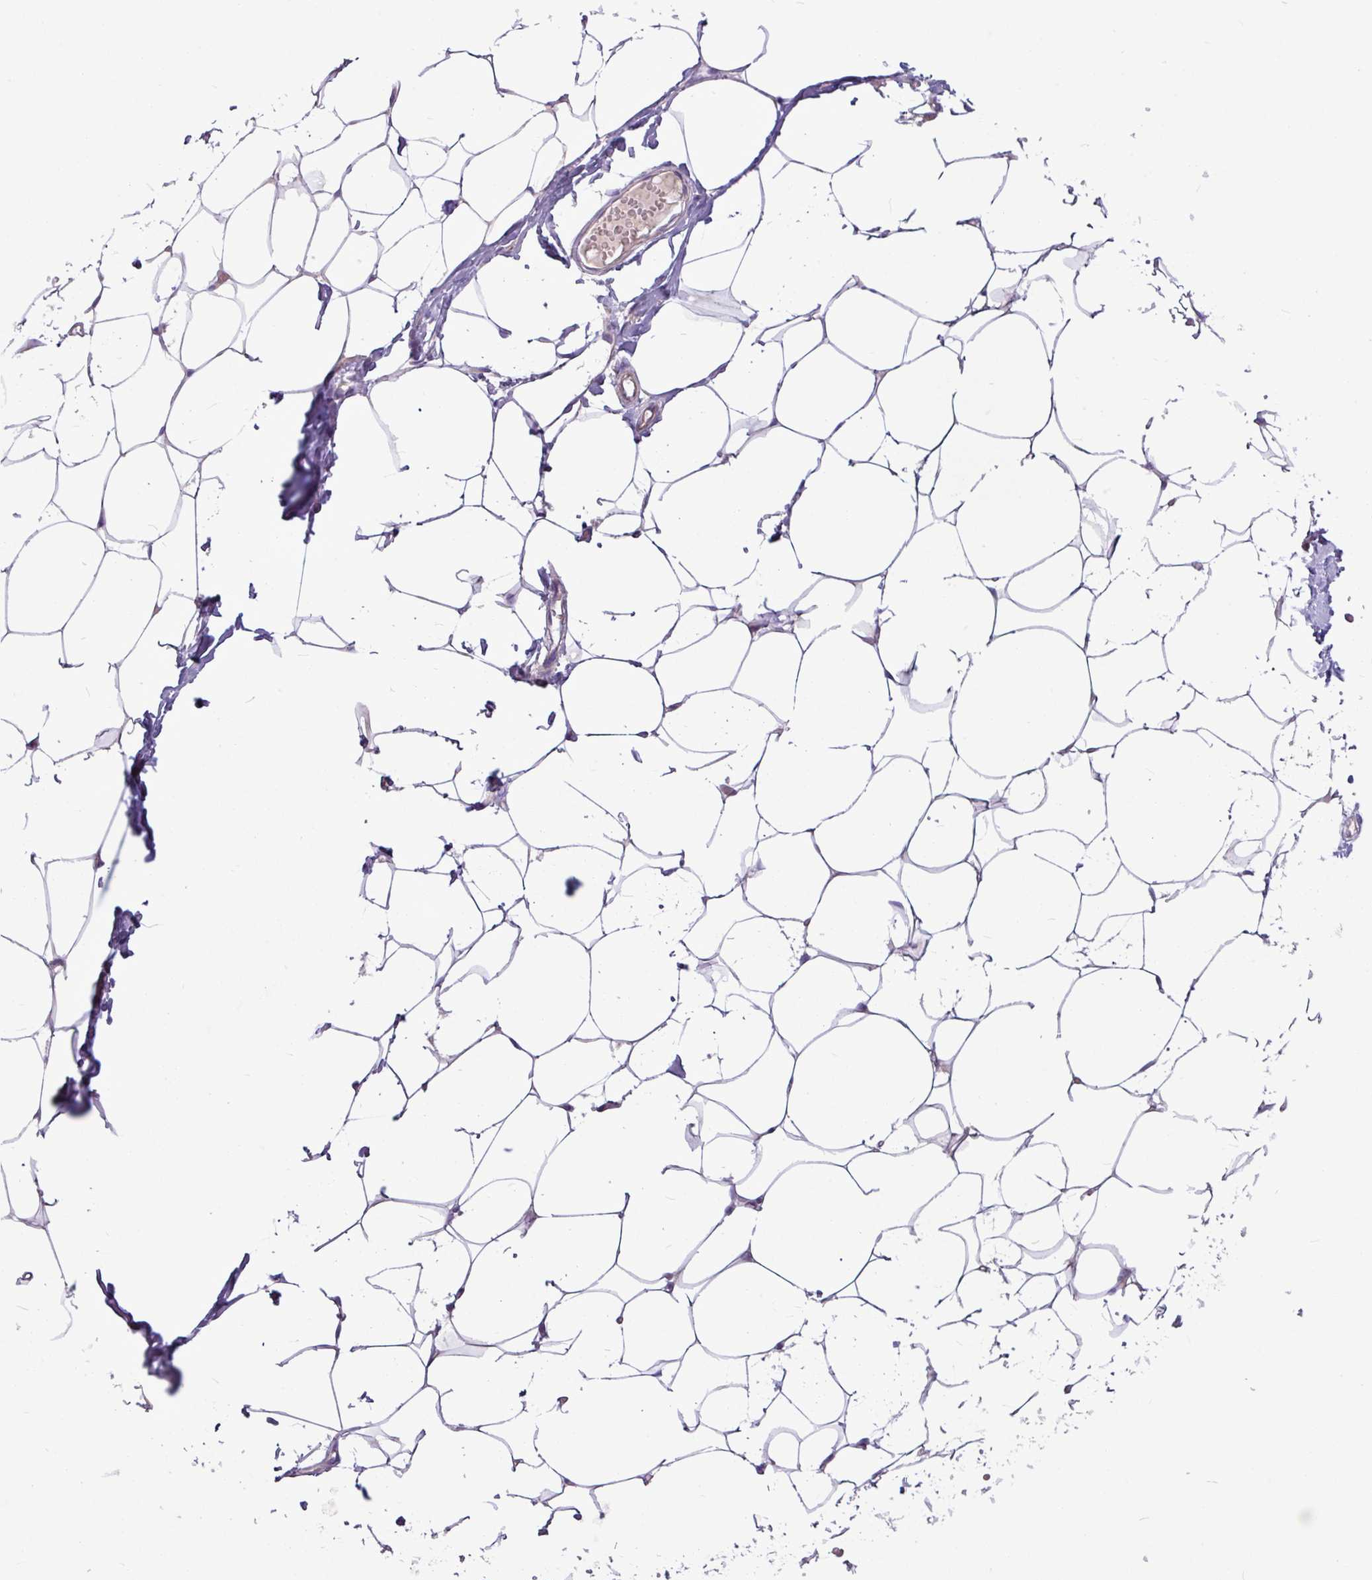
{"staining": {"intensity": "negative", "quantity": "none", "location": "none"}, "tissue": "breast", "cell_type": "Adipocytes", "image_type": "normal", "snomed": [{"axis": "morphology", "description": "Normal tissue, NOS"}, {"axis": "topography", "description": "Breast"}], "caption": "Immunohistochemistry of unremarkable human breast demonstrates no expression in adipocytes. The staining is performed using DAB (3,3'-diaminobenzidine) brown chromogen with nuclei counter-stained in using hematoxylin.", "gene": "MROH2A", "patient": {"sex": "female", "age": 27}}